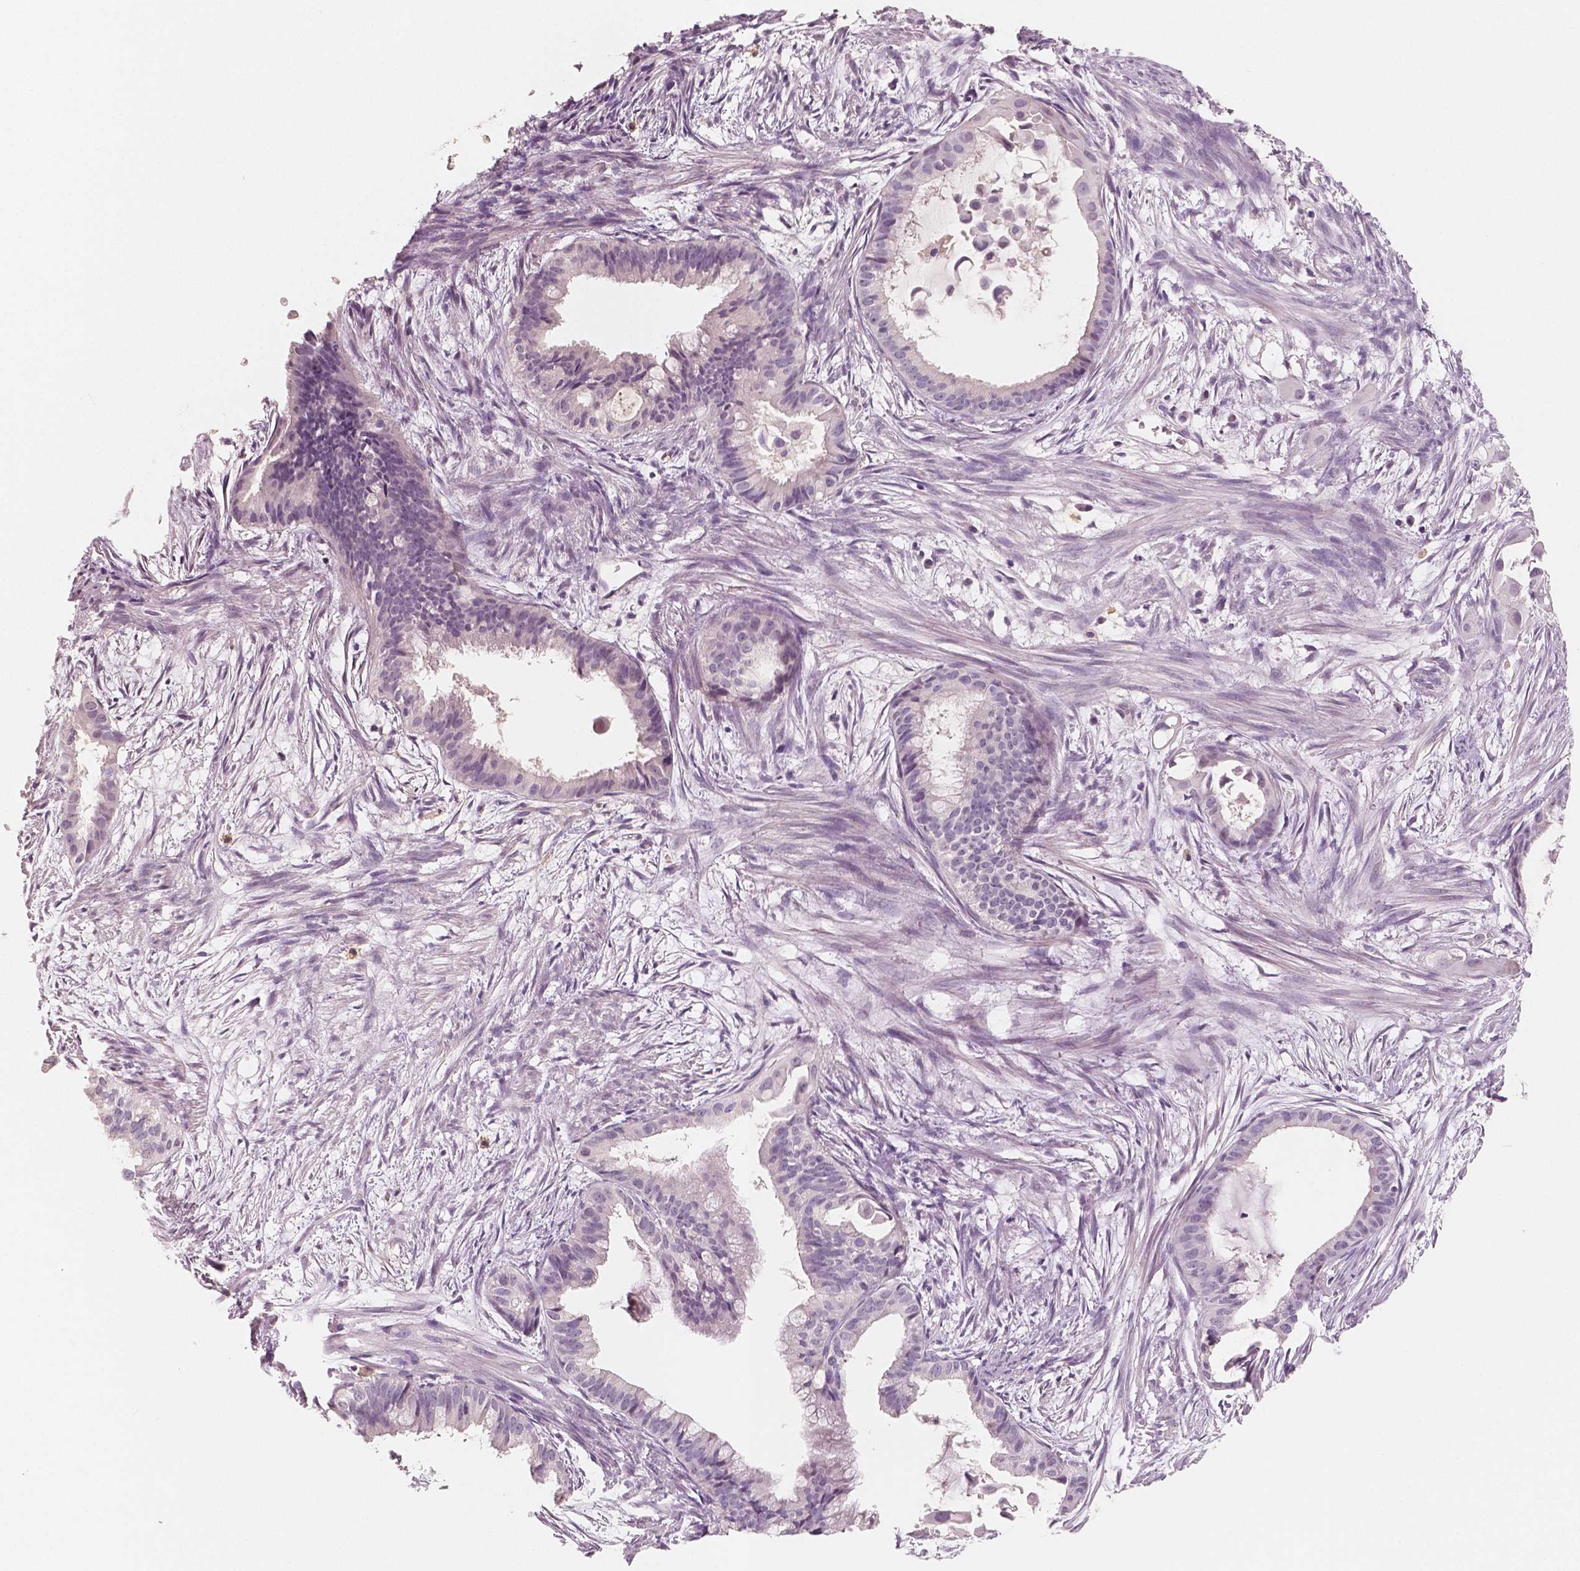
{"staining": {"intensity": "negative", "quantity": "none", "location": "none"}, "tissue": "endometrial cancer", "cell_type": "Tumor cells", "image_type": "cancer", "snomed": [{"axis": "morphology", "description": "Adenocarcinoma, NOS"}, {"axis": "topography", "description": "Endometrium"}], "caption": "Immunohistochemistry (IHC) micrograph of neoplastic tissue: endometrial adenocarcinoma stained with DAB displays no significant protein staining in tumor cells.", "gene": "KIT", "patient": {"sex": "female", "age": 86}}